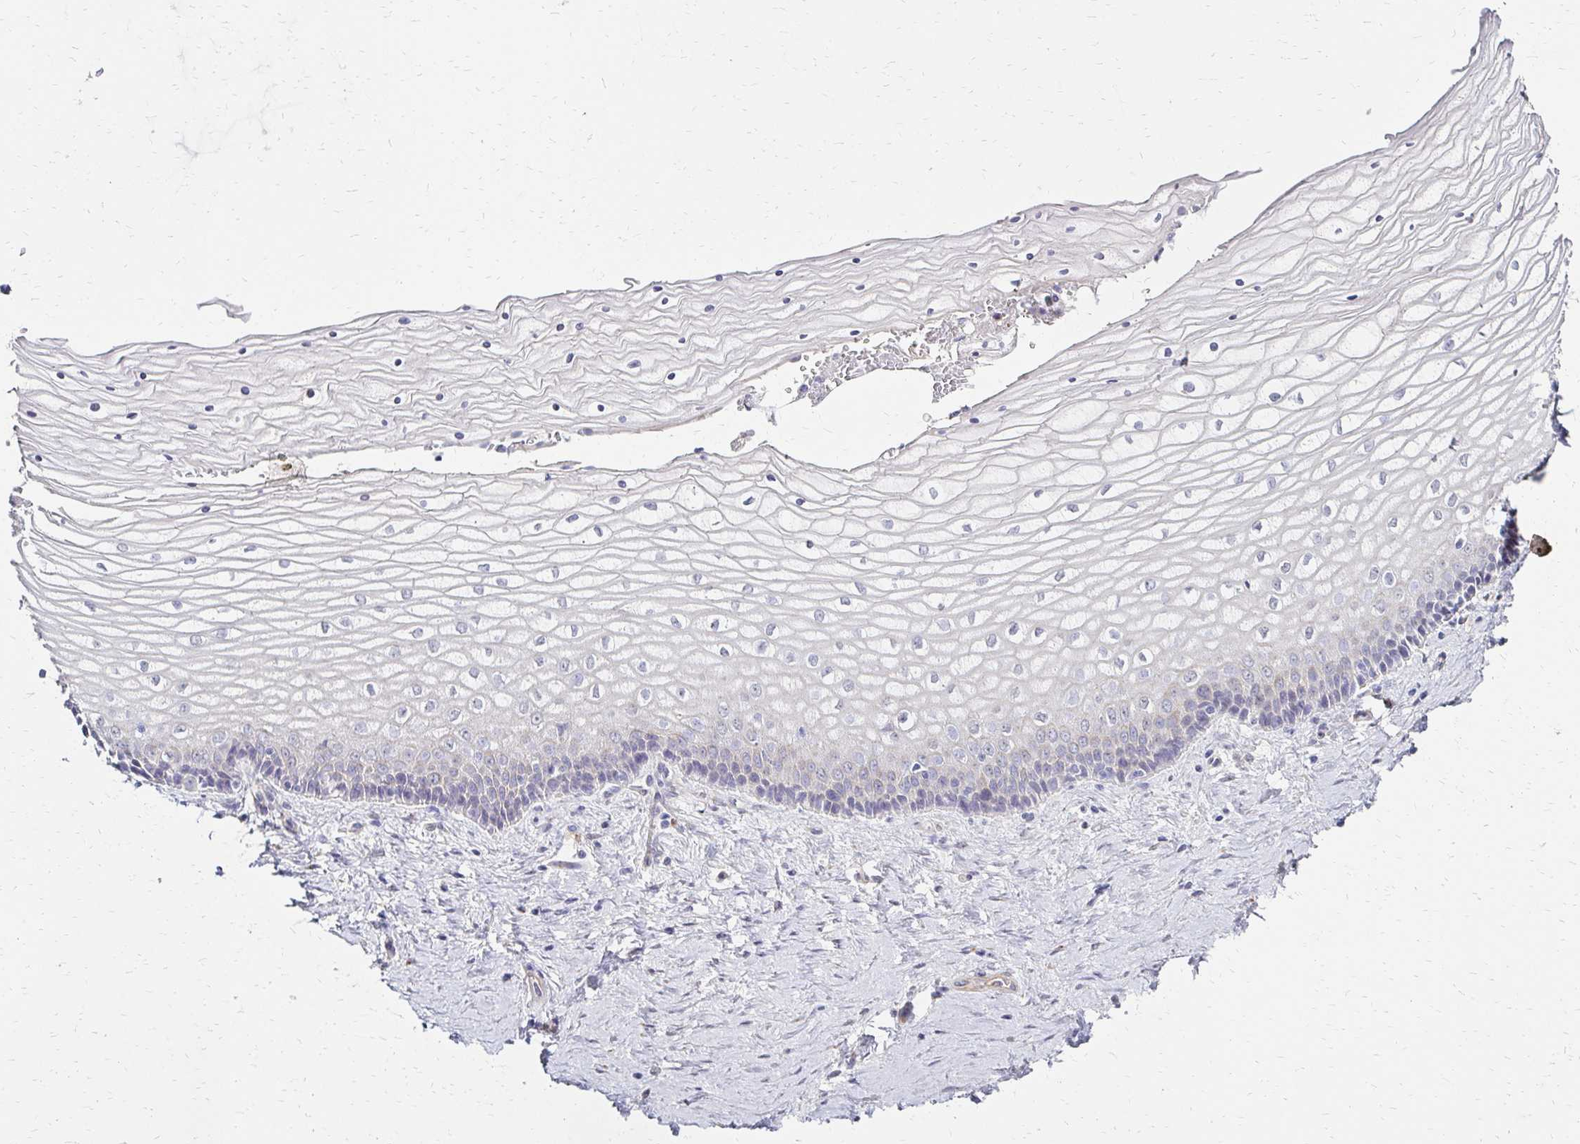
{"staining": {"intensity": "weak", "quantity": "25%-75%", "location": "cytoplasmic/membranous"}, "tissue": "vagina", "cell_type": "Squamous epithelial cells", "image_type": "normal", "snomed": [{"axis": "morphology", "description": "Normal tissue, NOS"}, {"axis": "topography", "description": "Vagina"}], "caption": "An IHC image of benign tissue is shown. Protein staining in brown labels weak cytoplasmic/membranous positivity in vagina within squamous epithelial cells.", "gene": "PRIMA1", "patient": {"sex": "female", "age": 45}}